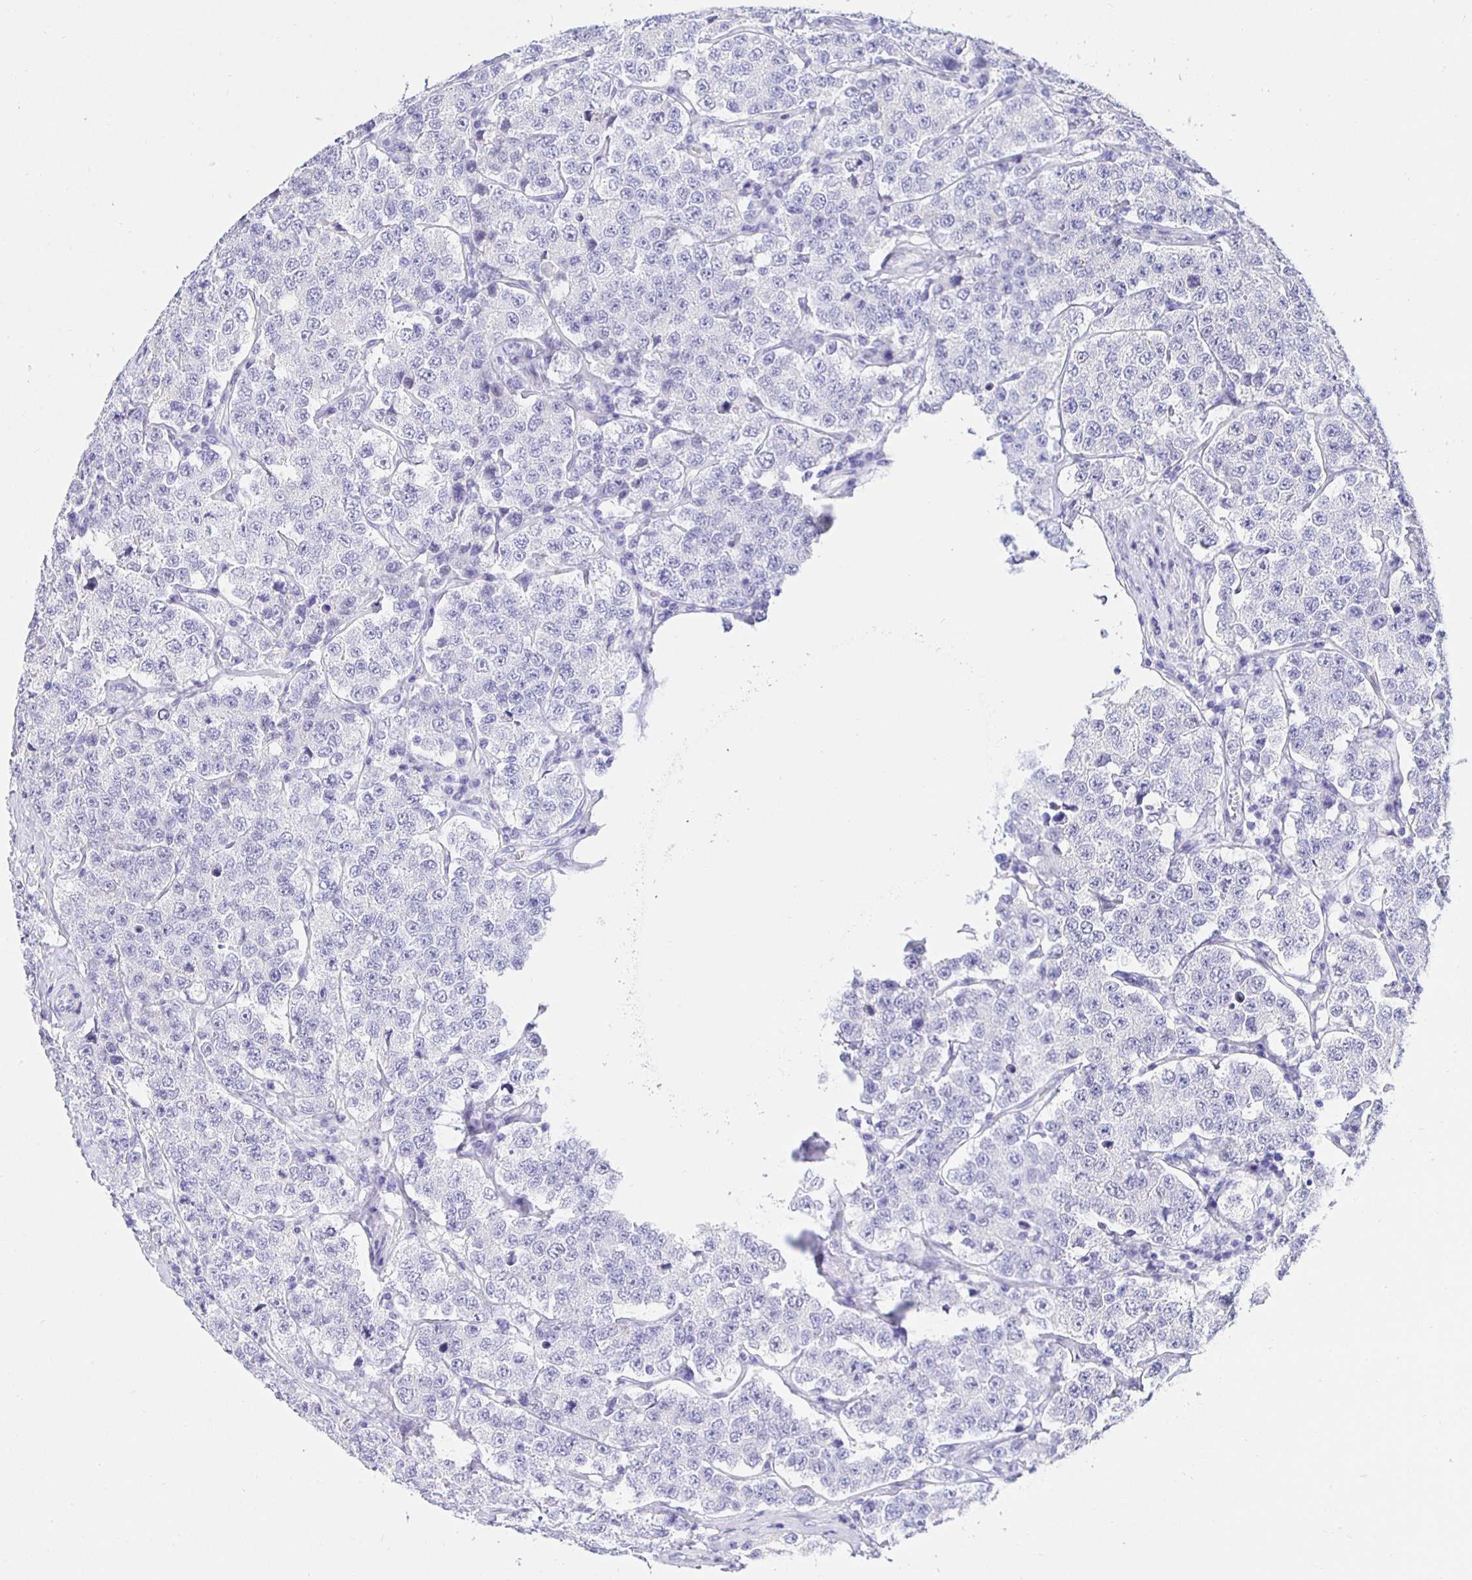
{"staining": {"intensity": "negative", "quantity": "none", "location": "none"}, "tissue": "testis cancer", "cell_type": "Tumor cells", "image_type": "cancer", "snomed": [{"axis": "morphology", "description": "Seminoma, NOS"}, {"axis": "topography", "description": "Testis"}], "caption": "The photomicrograph demonstrates no significant positivity in tumor cells of testis cancer (seminoma).", "gene": "HSPA4L", "patient": {"sex": "male", "age": 34}}